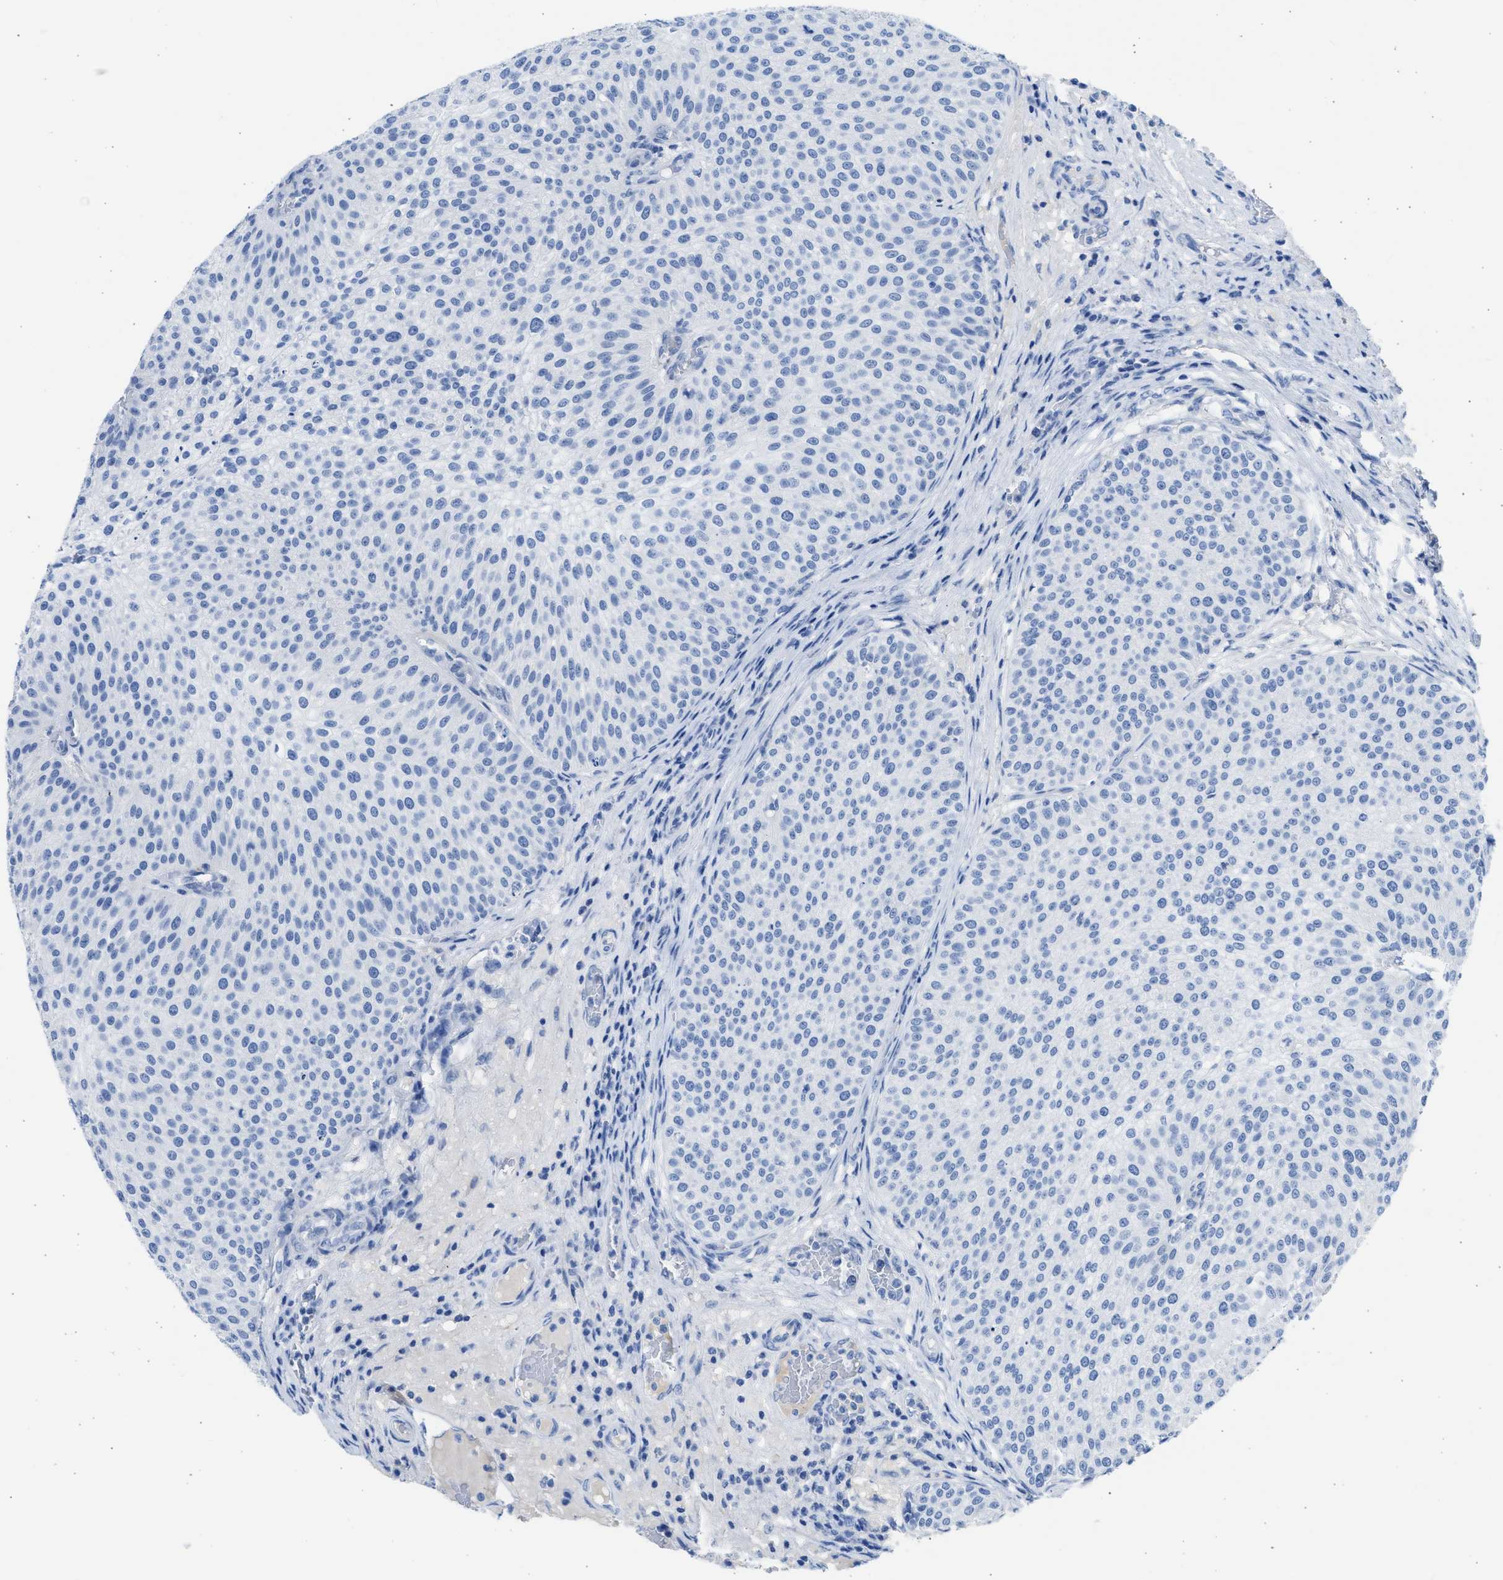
{"staining": {"intensity": "negative", "quantity": "none", "location": "none"}, "tissue": "urothelial cancer", "cell_type": "Tumor cells", "image_type": "cancer", "snomed": [{"axis": "morphology", "description": "Urothelial carcinoma, Low grade"}, {"axis": "topography", "description": "Smooth muscle"}, {"axis": "topography", "description": "Urinary bladder"}], "caption": "DAB (3,3'-diaminobenzidine) immunohistochemical staining of urothelial cancer reveals no significant expression in tumor cells.", "gene": "SPATA3", "patient": {"sex": "male", "age": 60}}